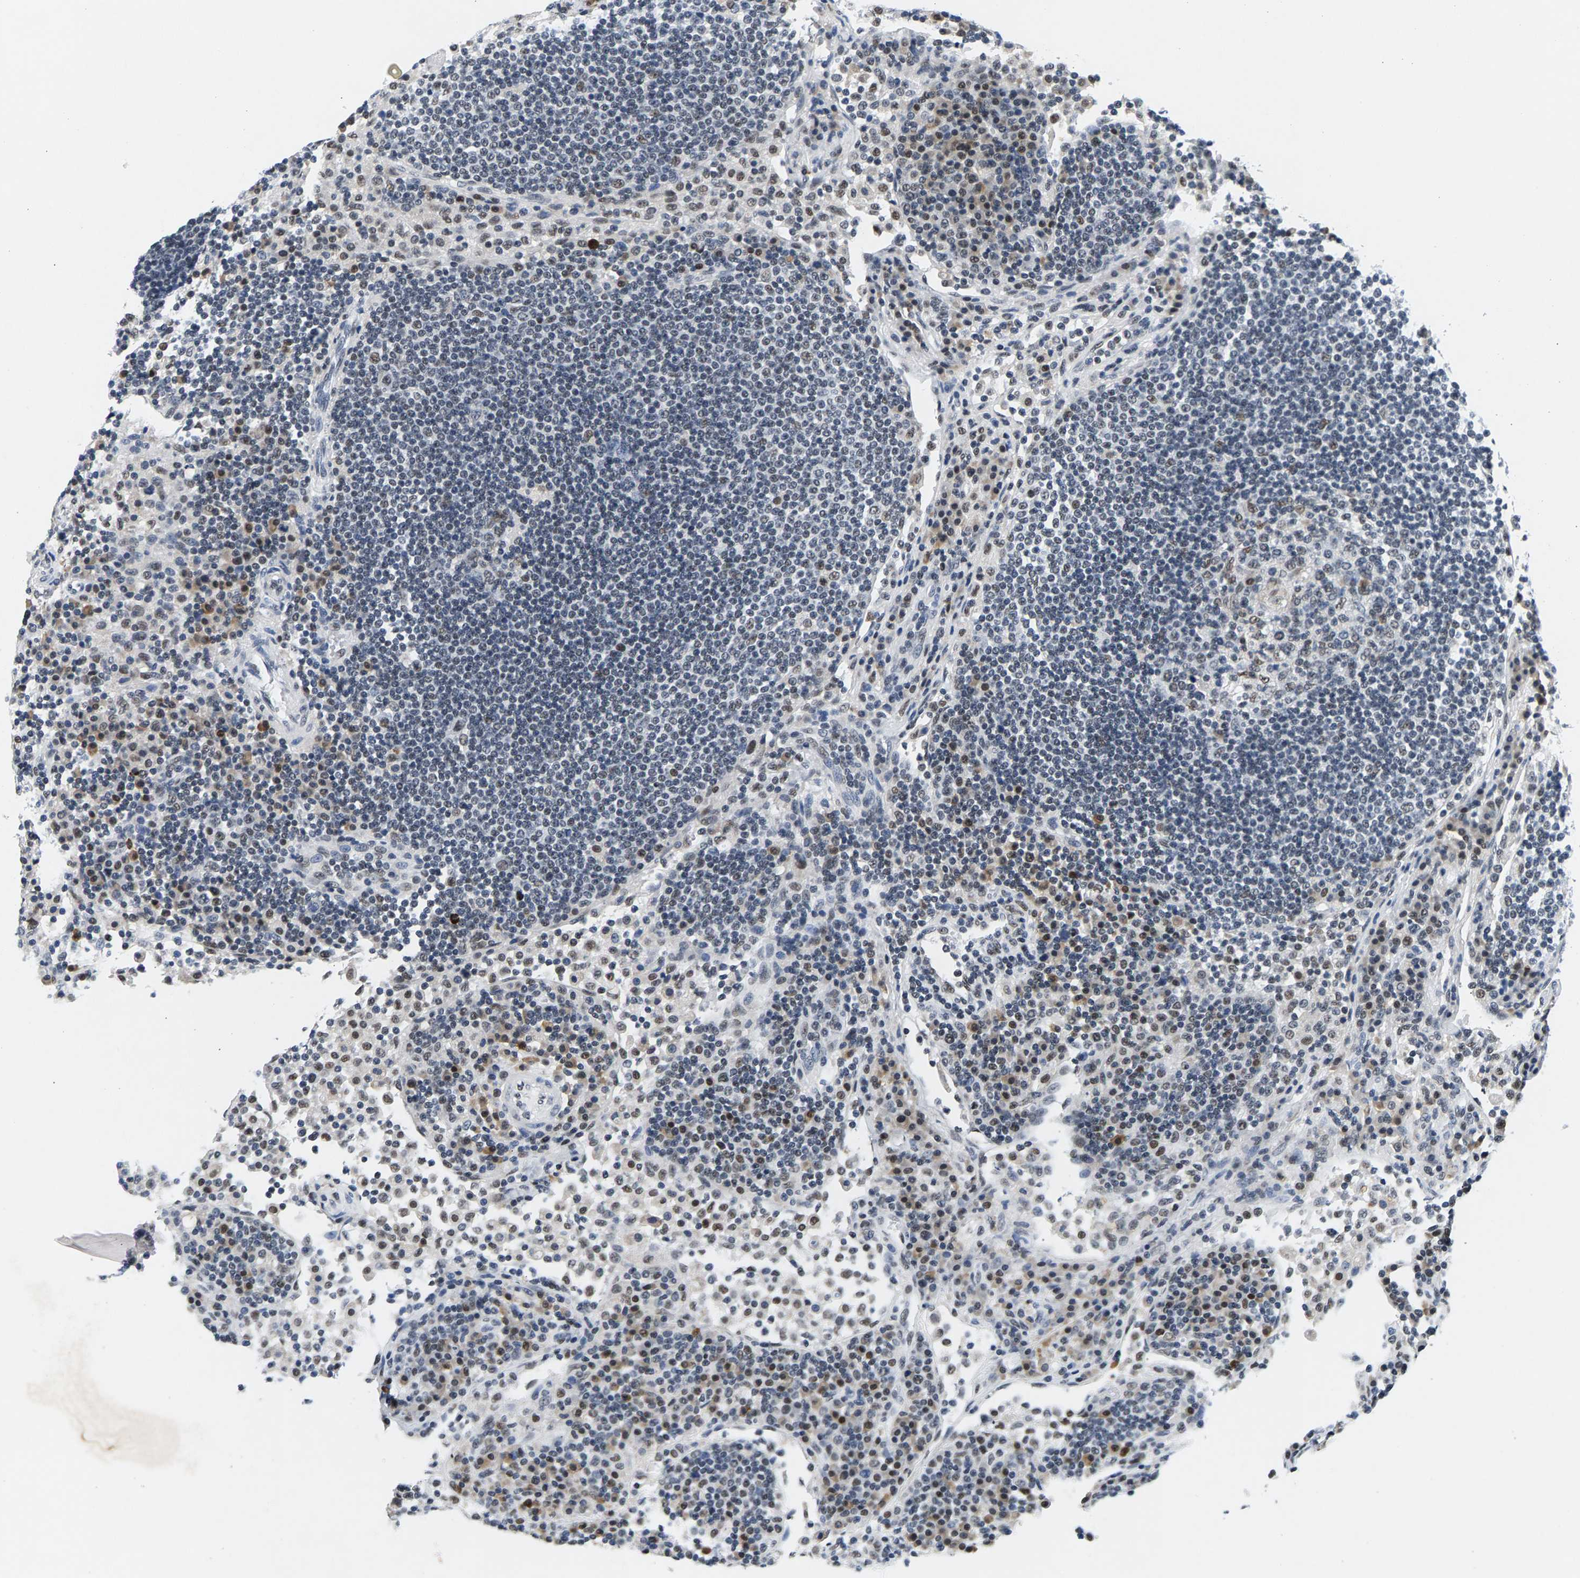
{"staining": {"intensity": "weak", "quantity": "<25%", "location": "nuclear"}, "tissue": "lymph node", "cell_type": "Germinal center cells", "image_type": "normal", "snomed": [{"axis": "morphology", "description": "Normal tissue, NOS"}, {"axis": "topography", "description": "Lymph node"}], "caption": "This is an IHC micrograph of unremarkable human lymph node. There is no expression in germinal center cells.", "gene": "ATF2", "patient": {"sex": "female", "age": 53}}